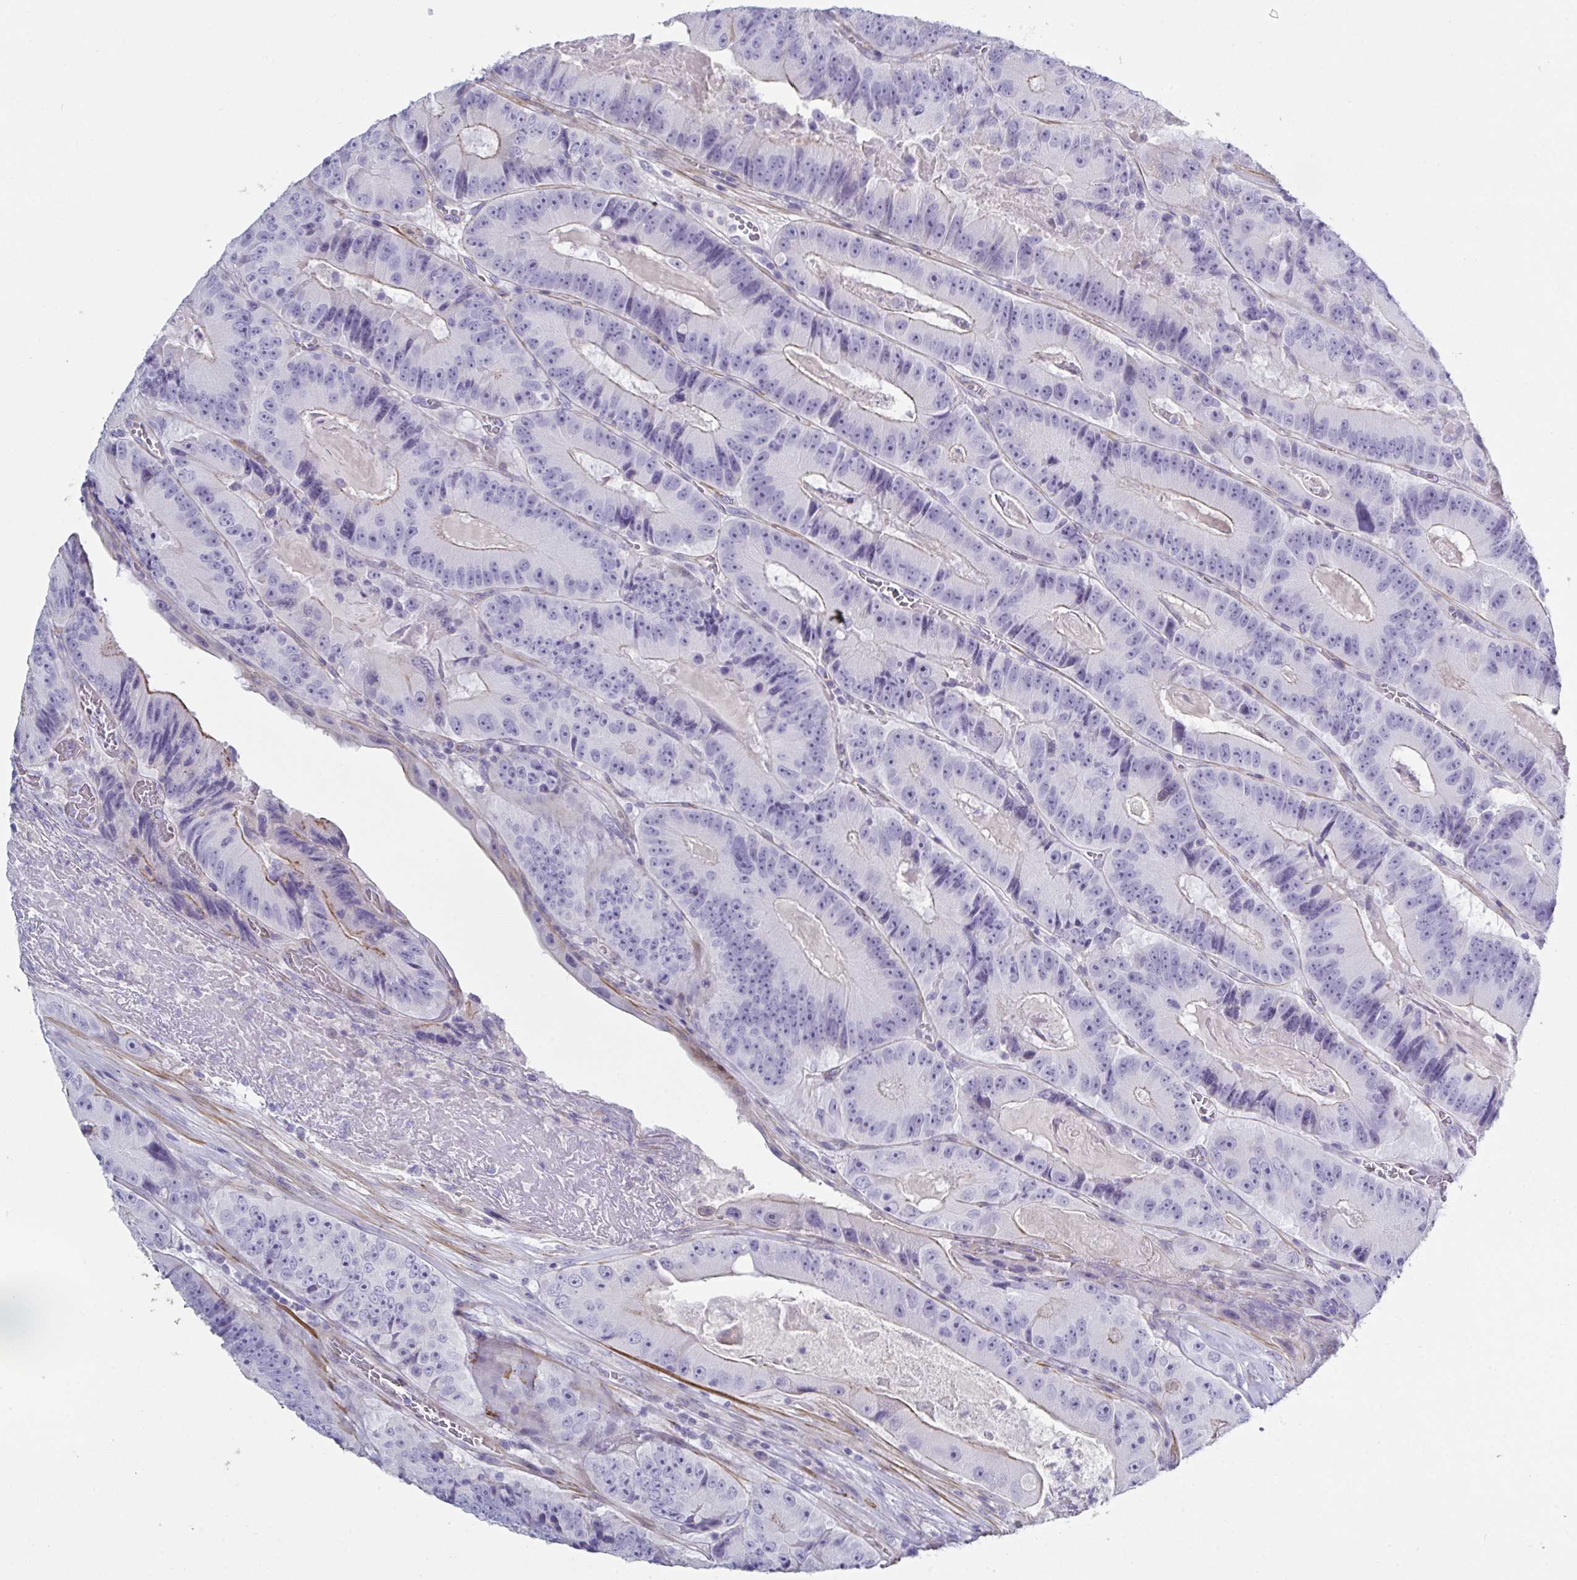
{"staining": {"intensity": "negative", "quantity": "none", "location": "none"}, "tissue": "colorectal cancer", "cell_type": "Tumor cells", "image_type": "cancer", "snomed": [{"axis": "morphology", "description": "Adenocarcinoma, NOS"}, {"axis": "topography", "description": "Colon"}], "caption": "This histopathology image is of colorectal adenocarcinoma stained with immunohistochemistry (IHC) to label a protein in brown with the nuclei are counter-stained blue. There is no expression in tumor cells.", "gene": "OR5P3", "patient": {"sex": "female", "age": 86}}